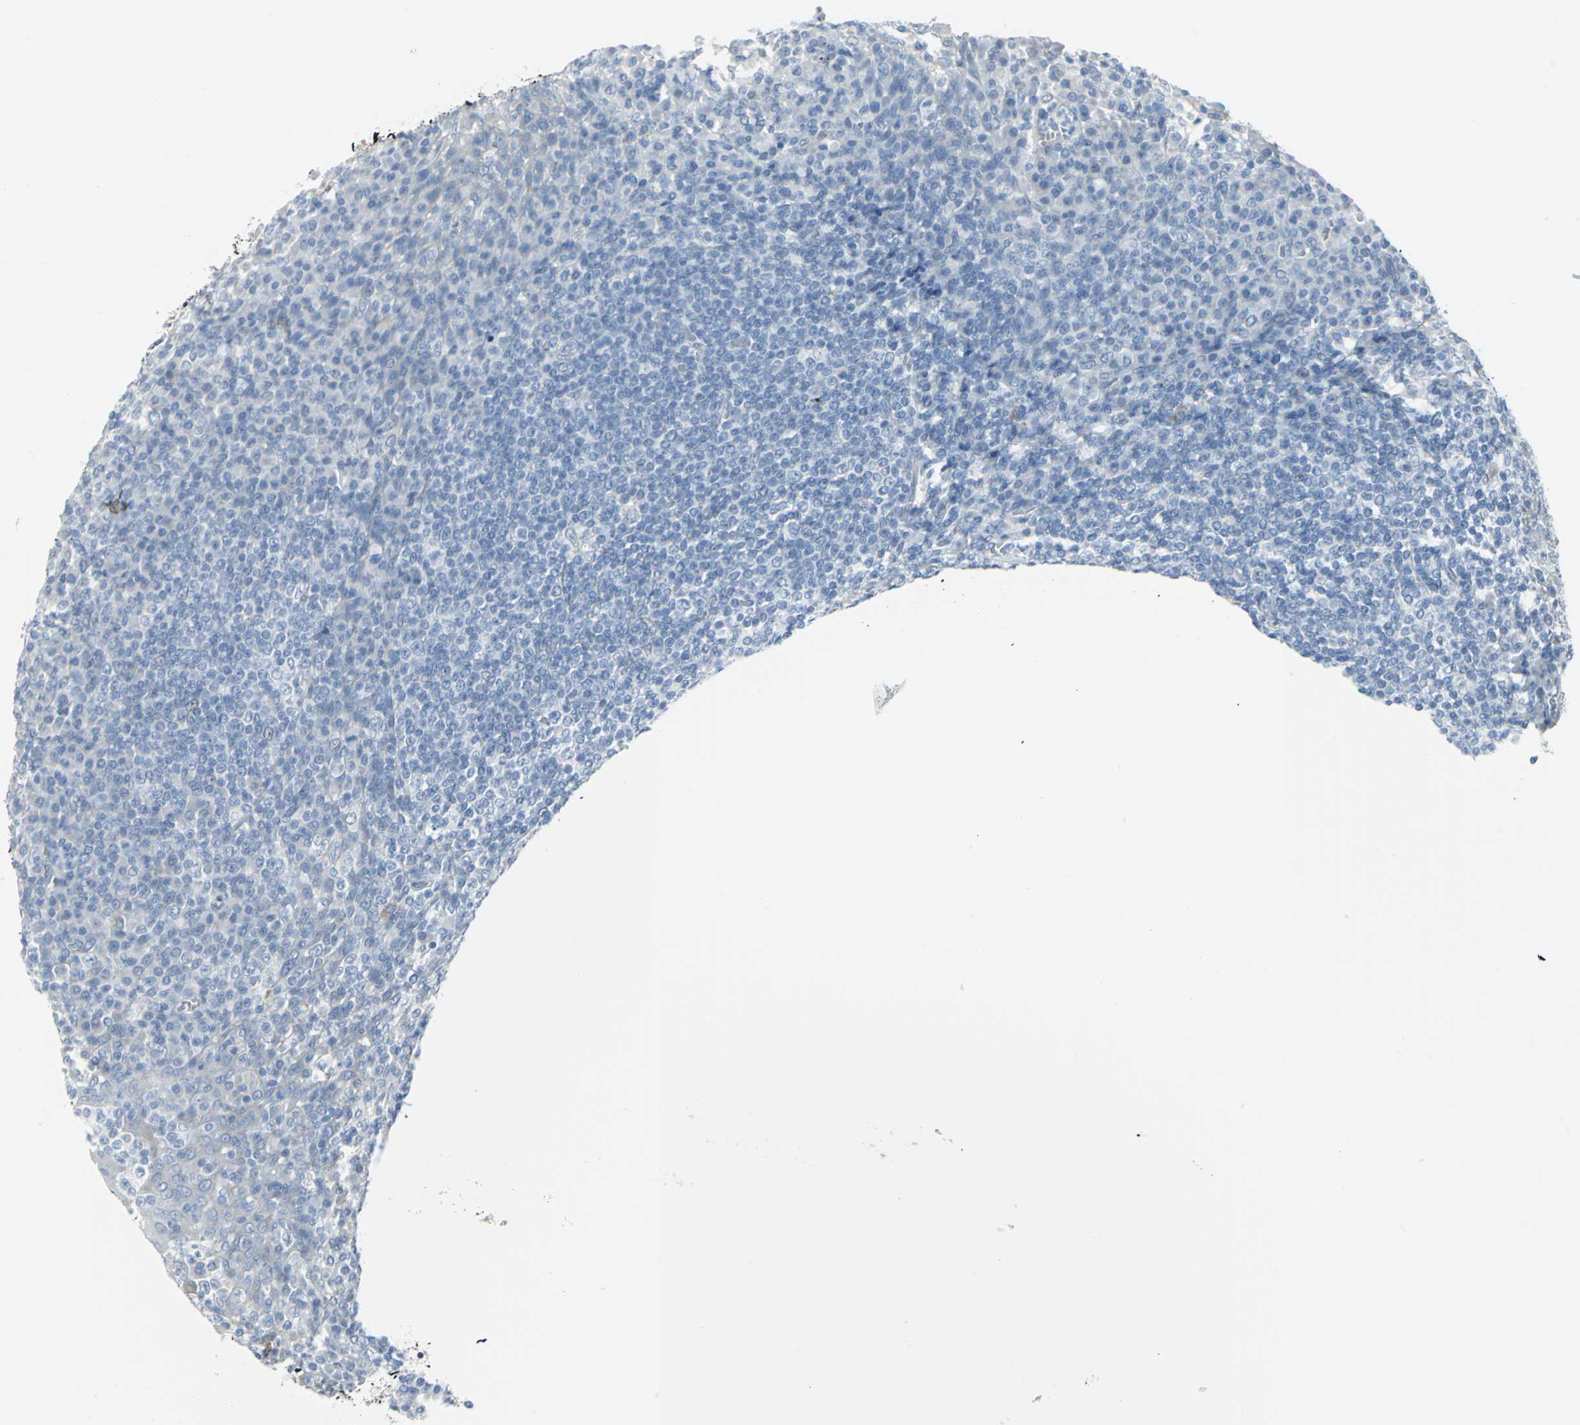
{"staining": {"intensity": "negative", "quantity": "none", "location": "none"}, "tissue": "tonsil", "cell_type": "Germinal center cells", "image_type": "normal", "snomed": [{"axis": "morphology", "description": "Normal tissue, NOS"}, {"axis": "topography", "description": "Tonsil"}], "caption": "A high-resolution micrograph shows immunohistochemistry staining of unremarkable tonsil, which displays no significant positivity in germinal center cells.", "gene": "CYB5A", "patient": {"sex": "male", "age": 31}}